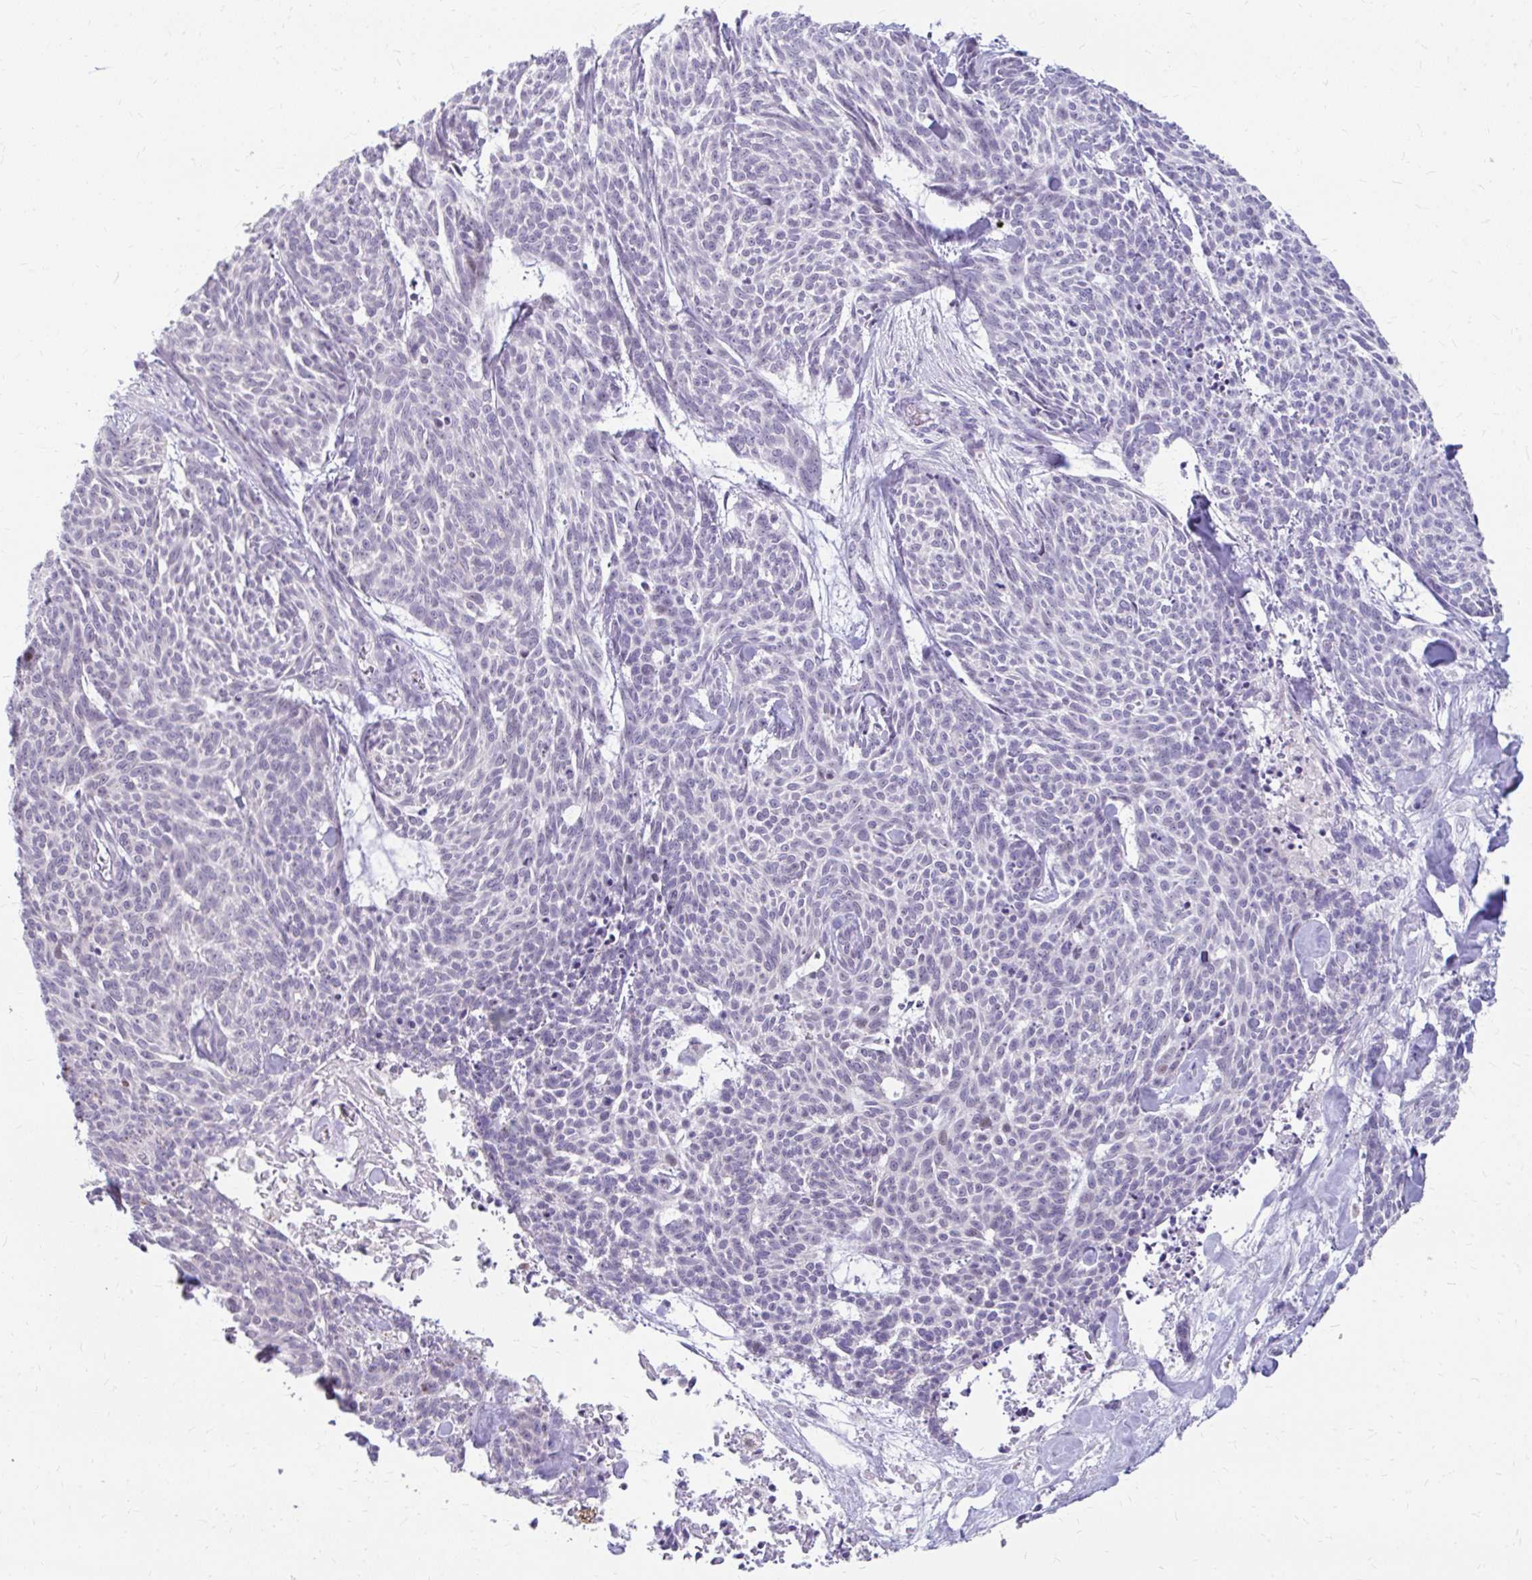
{"staining": {"intensity": "negative", "quantity": "none", "location": "none"}, "tissue": "skin cancer", "cell_type": "Tumor cells", "image_type": "cancer", "snomed": [{"axis": "morphology", "description": "Basal cell carcinoma"}, {"axis": "topography", "description": "Skin"}], "caption": "Basal cell carcinoma (skin) was stained to show a protein in brown. There is no significant positivity in tumor cells.", "gene": "RGS16", "patient": {"sex": "female", "age": 93}}